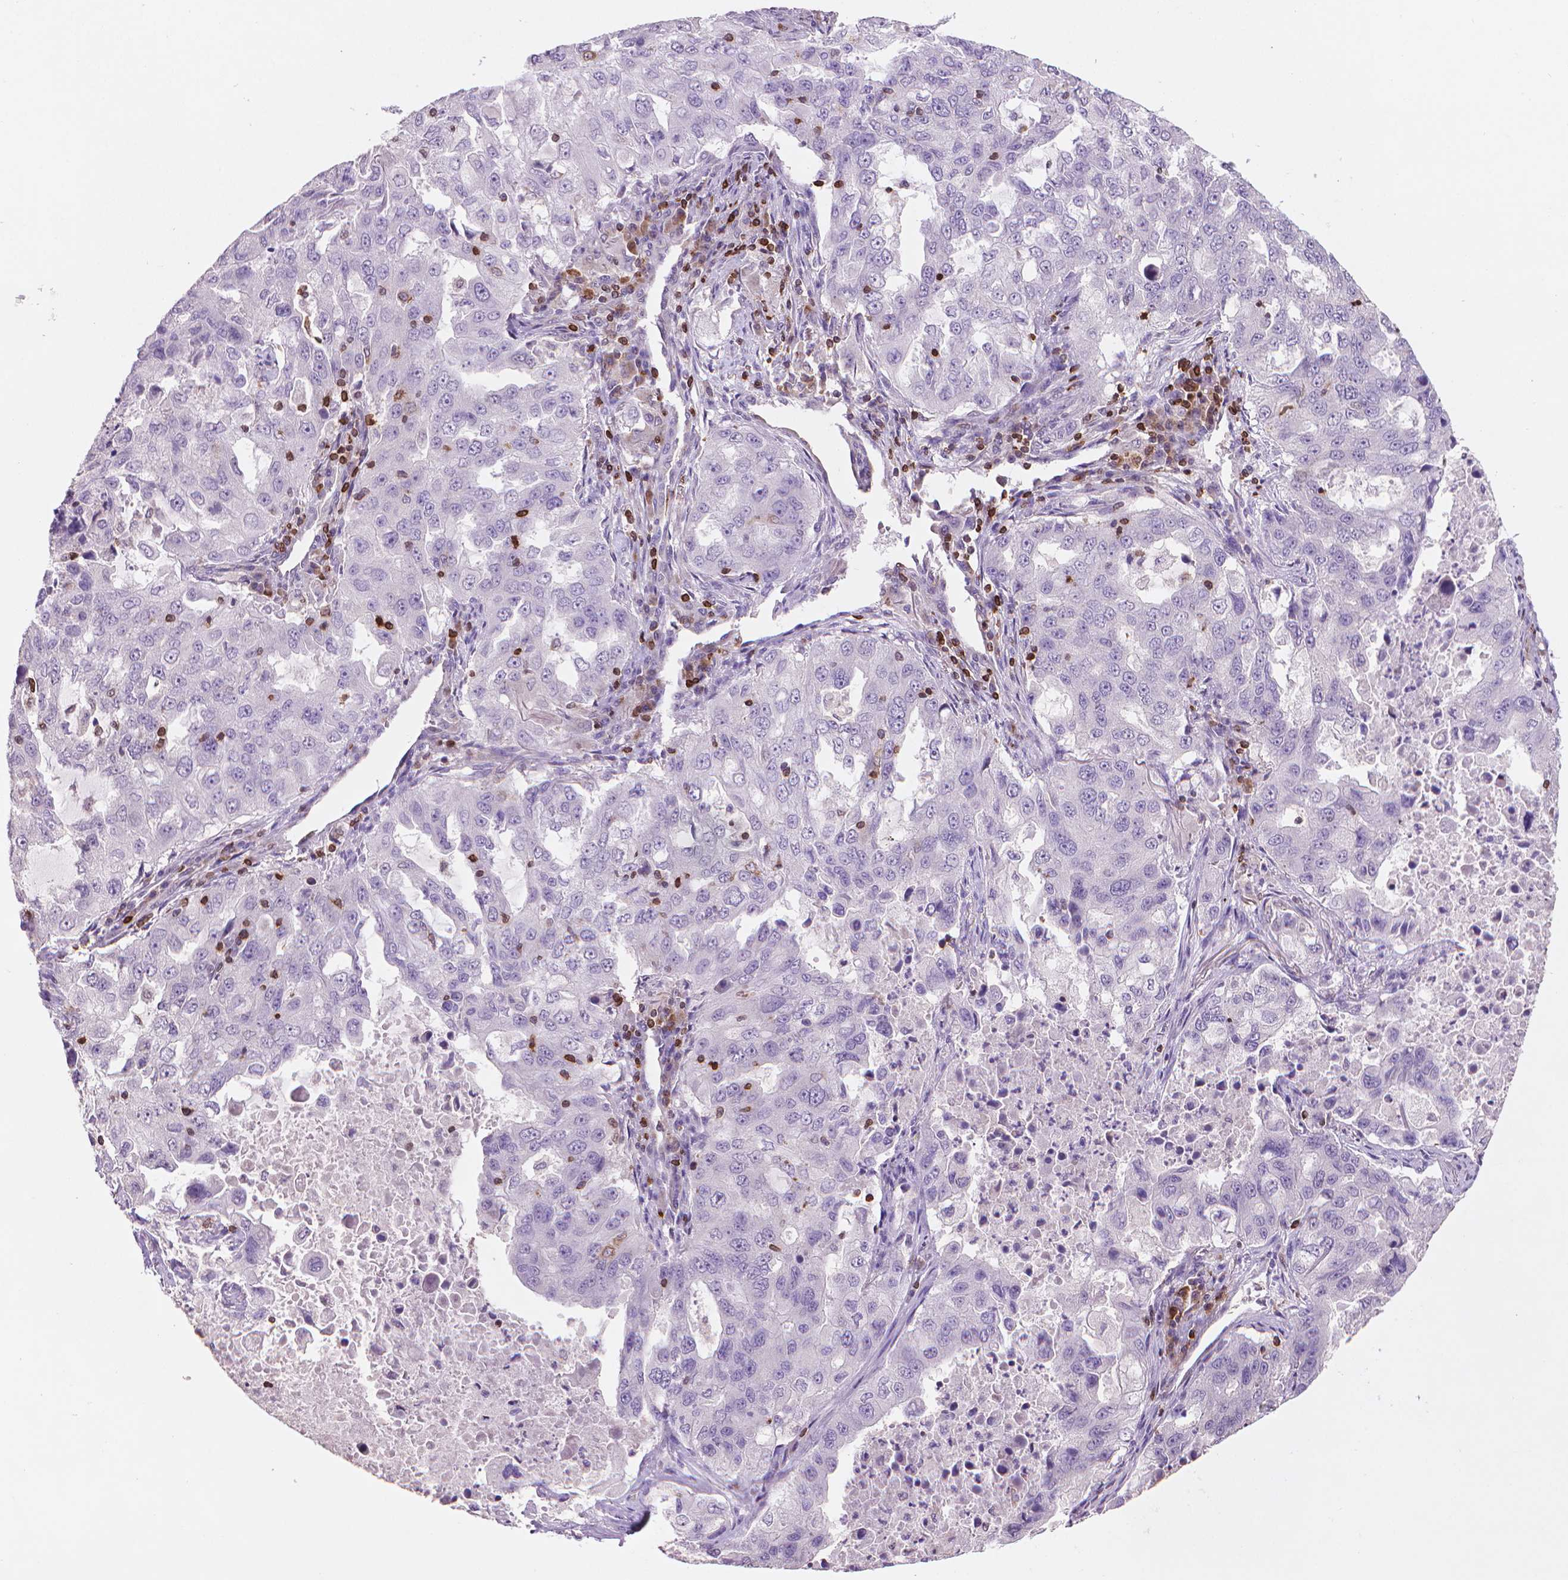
{"staining": {"intensity": "negative", "quantity": "none", "location": "none"}, "tissue": "lung cancer", "cell_type": "Tumor cells", "image_type": "cancer", "snomed": [{"axis": "morphology", "description": "Adenocarcinoma, NOS"}, {"axis": "topography", "description": "Lung"}], "caption": "Immunohistochemistry (IHC) of lung cancer displays no staining in tumor cells.", "gene": "BCL2", "patient": {"sex": "female", "age": 61}}